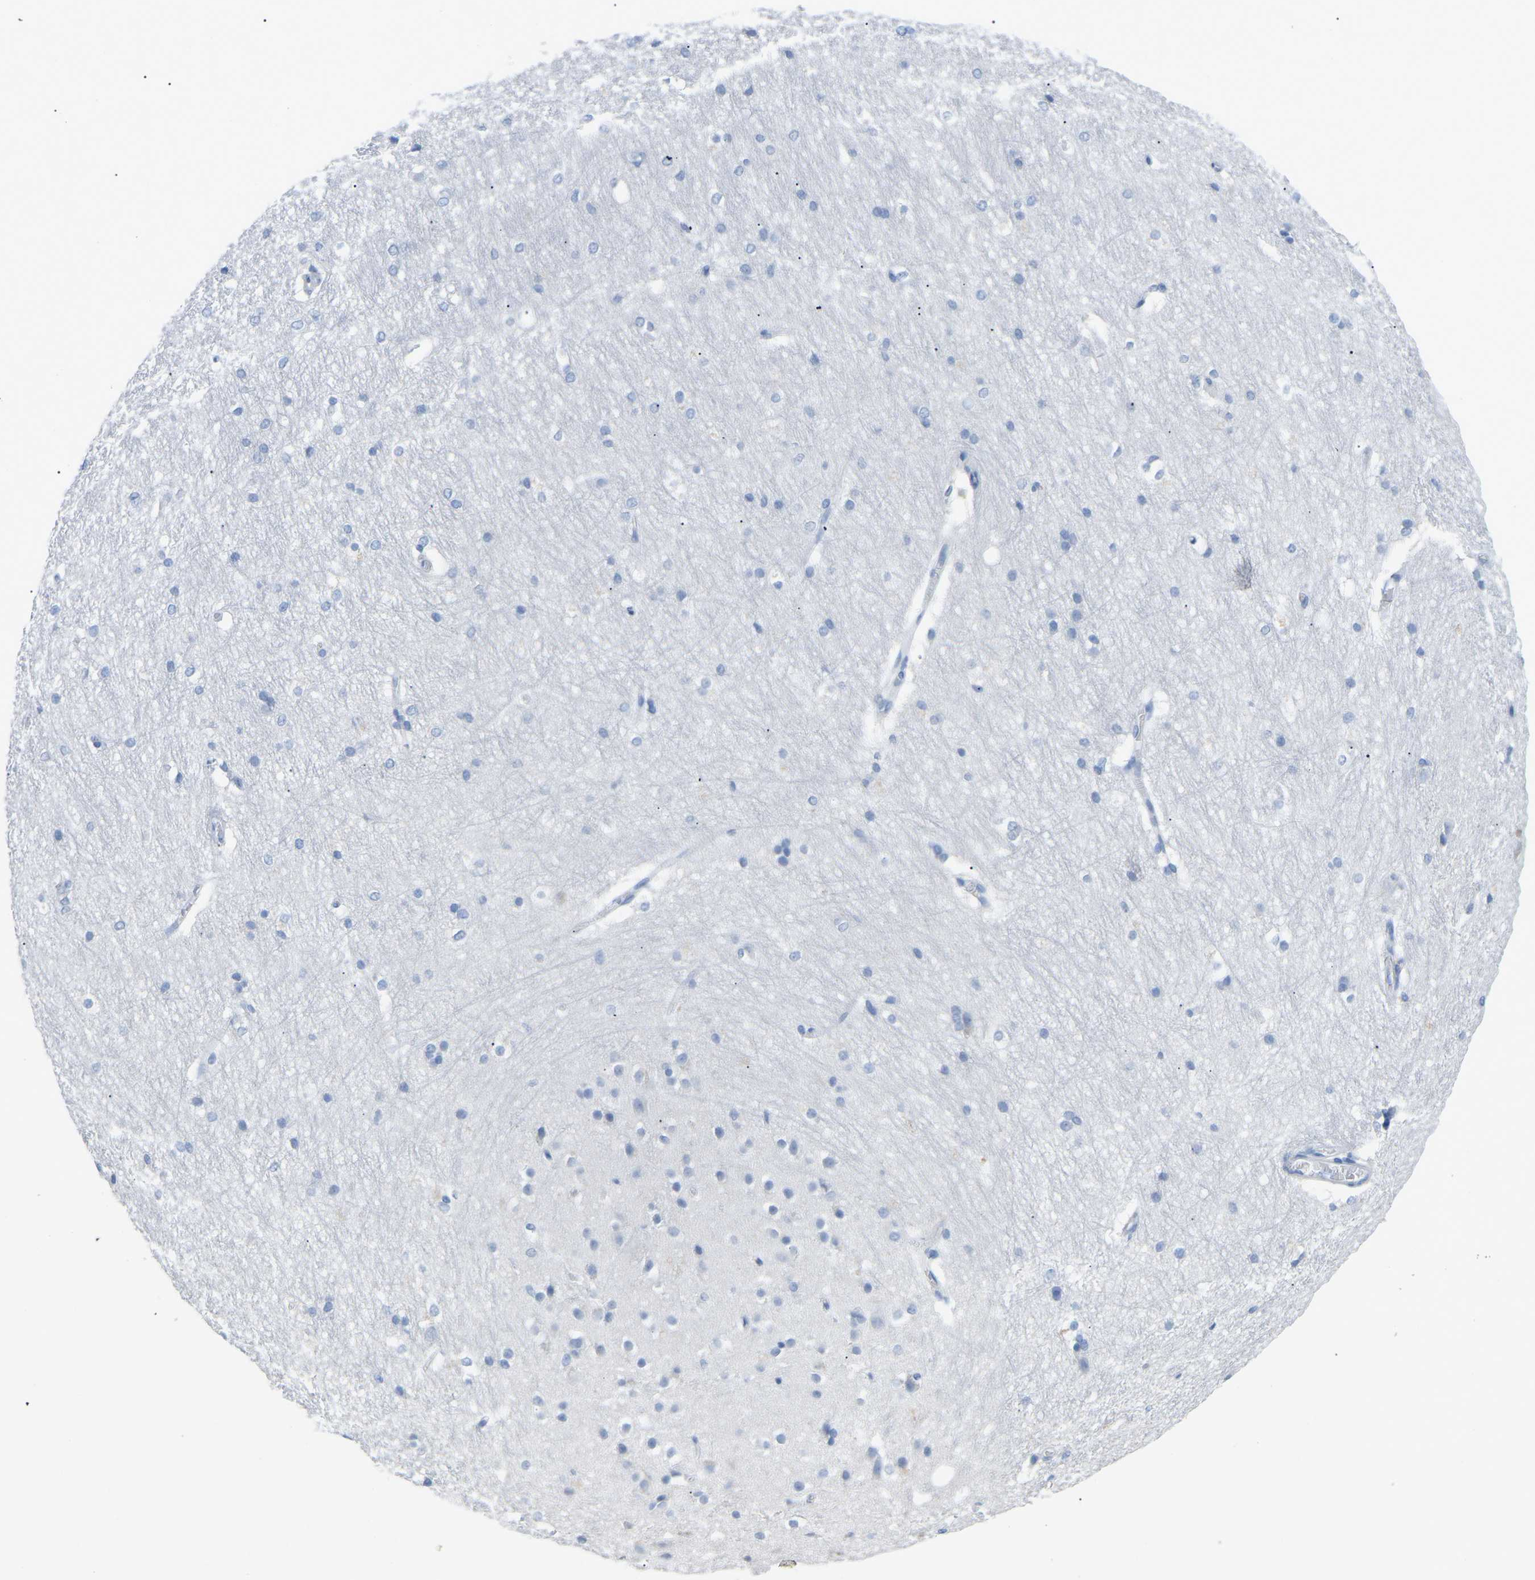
{"staining": {"intensity": "negative", "quantity": "none", "location": "none"}, "tissue": "hippocampus", "cell_type": "Glial cells", "image_type": "normal", "snomed": [{"axis": "morphology", "description": "Normal tissue, NOS"}, {"axis": "topography", "description": "Hippocampus"}], "caption": "This is an immunohistochemistry (IHC) image of benign human hippocampus. There is no positivity in glial cells.", "gene": "HBG2", "patient": {"sex": "female", "age": 19}}